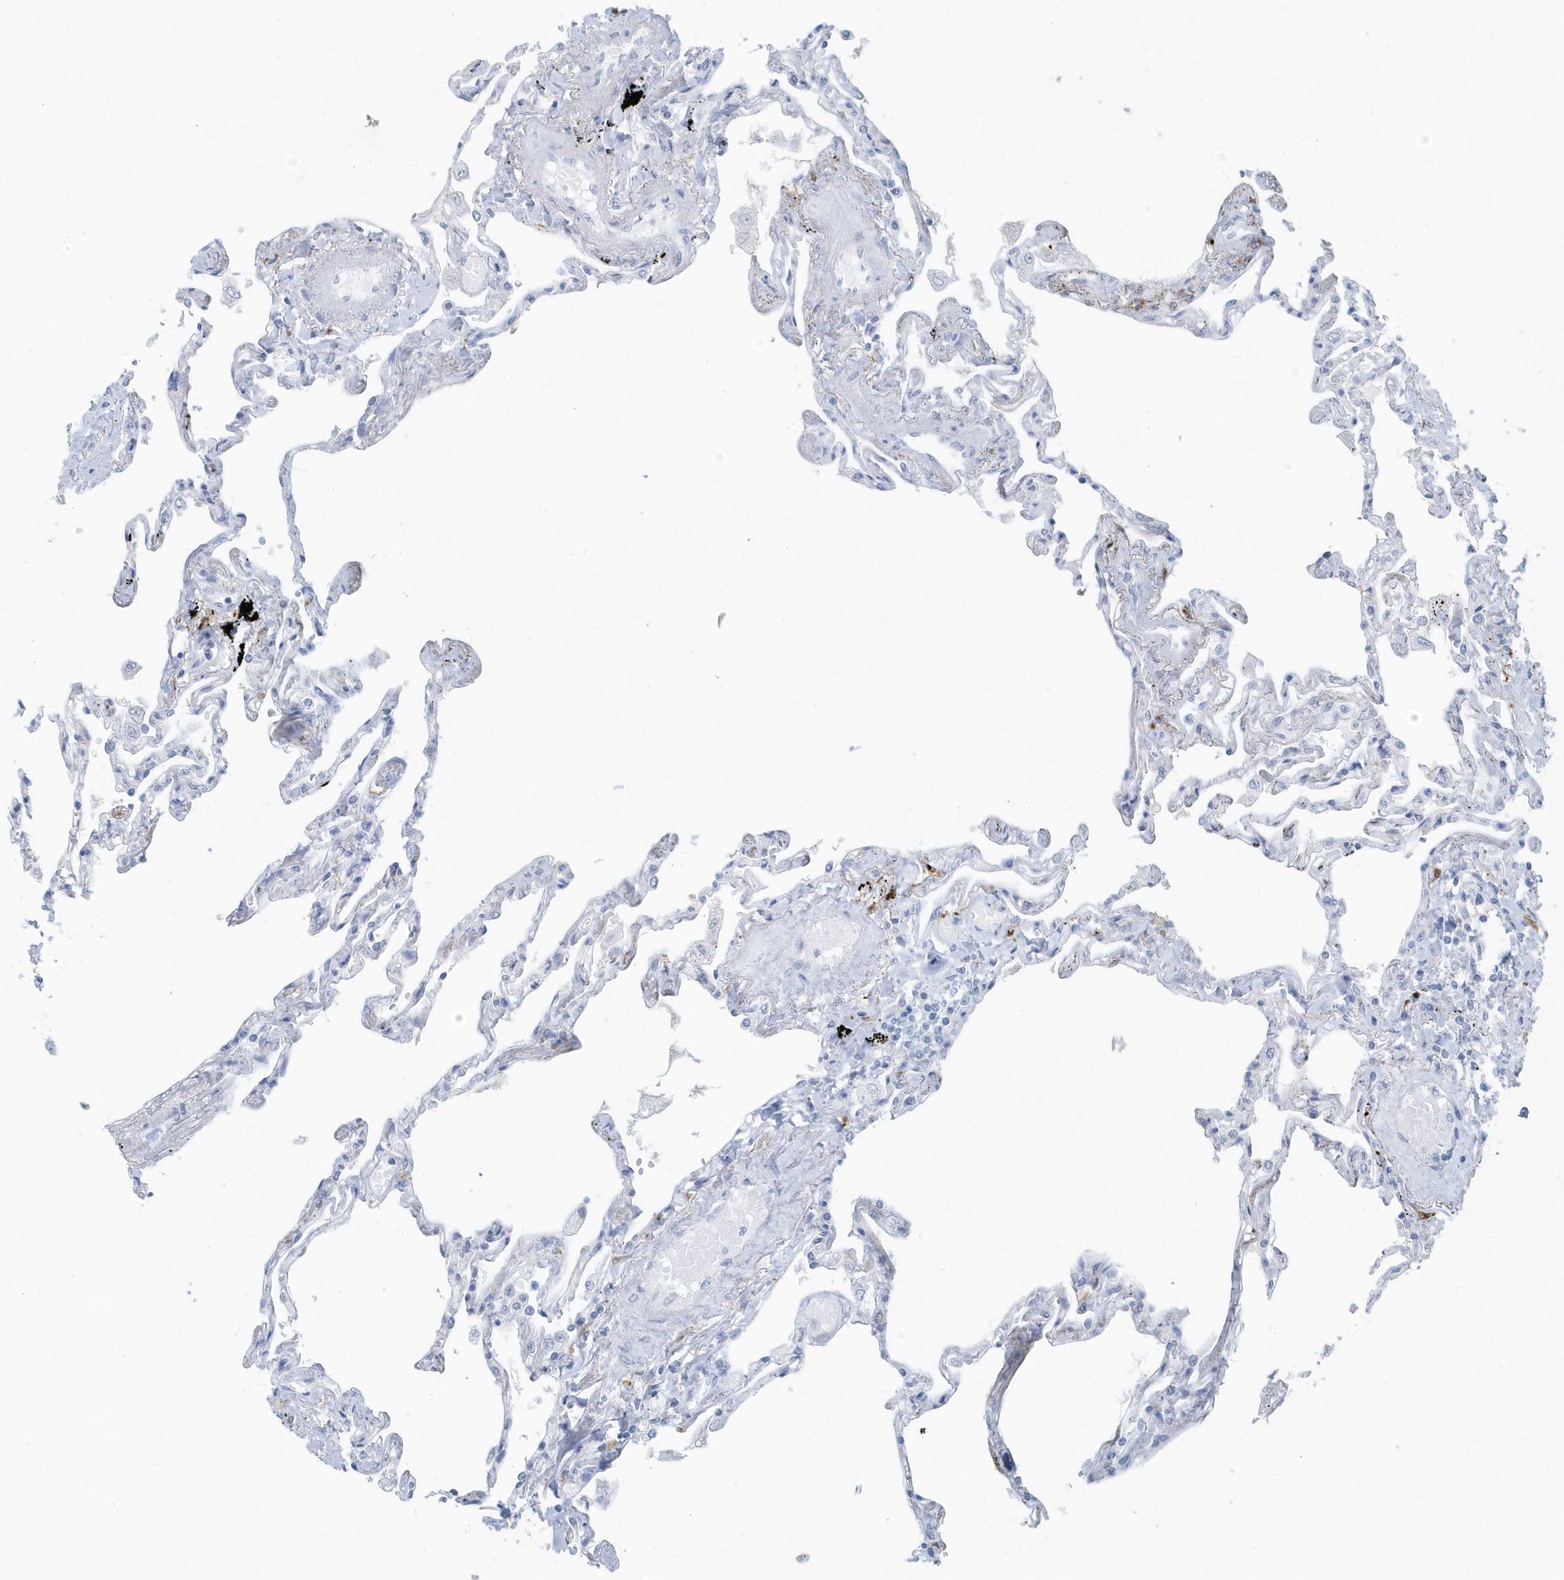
{"staining": {"intensity": "negative", "quantity": "none", "location": "none"}, "tissue": "lung", "cell_type": "Alveolar cells", "image_type": "normal", "snomed": [{"axis": "morphology", "description": "Normal tissue, NOS"}, {"axis": "topography", "description": "Lung"}], "caption": "Immunohistochemistry of normal lung exhibits no positivity in alveolar cells.", "gene": "FAM98A", "patient": {"sex": "female", "age": 67}}